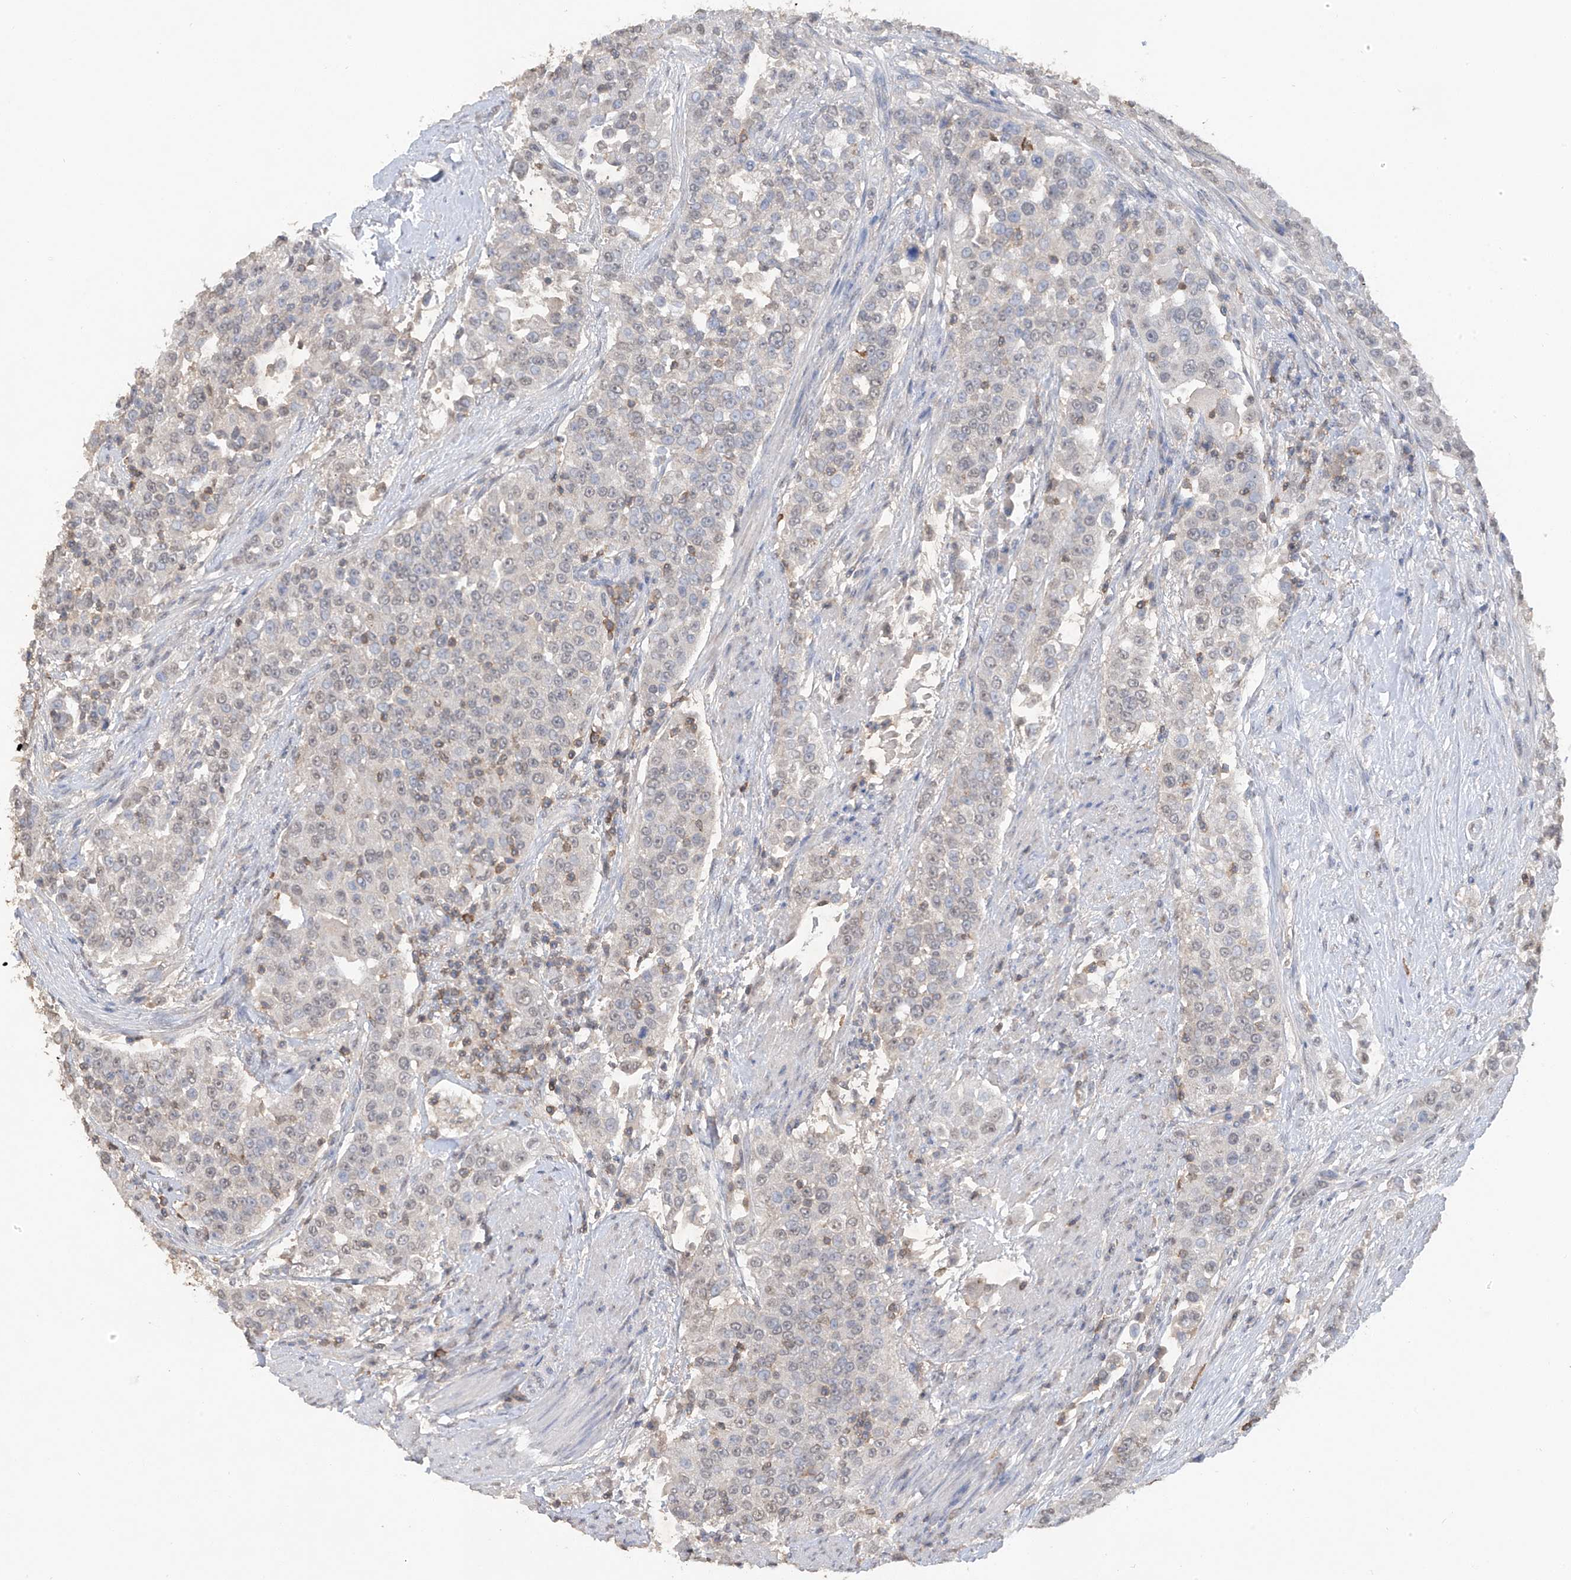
{"staining": {"intensity": "weak", "quantity": "<25%", "location": "nuclear"}, "tissue": "urothelial cancer", "cell_type": "Tumor cells", "image_type": "cancer", "snomed": [{"axis": "morphology", "description": "Urothelial carcinoma, High grade"}, {"axis": "topography", "description": "Urinary bladder"}], "caption": "This is a histopathology image of immunohistochemistry (IHC) staining of urothelial cancer, which shows no expression in tumor cells. Brightfield microscopy of immunohistochemistry stained with DAB (3,3'-diaminobenzidine) (brown) and hematoxylin (blue), captured at high magnification.", "gene": "HAS3", "patient": {"sex": "female", "age": 80}}